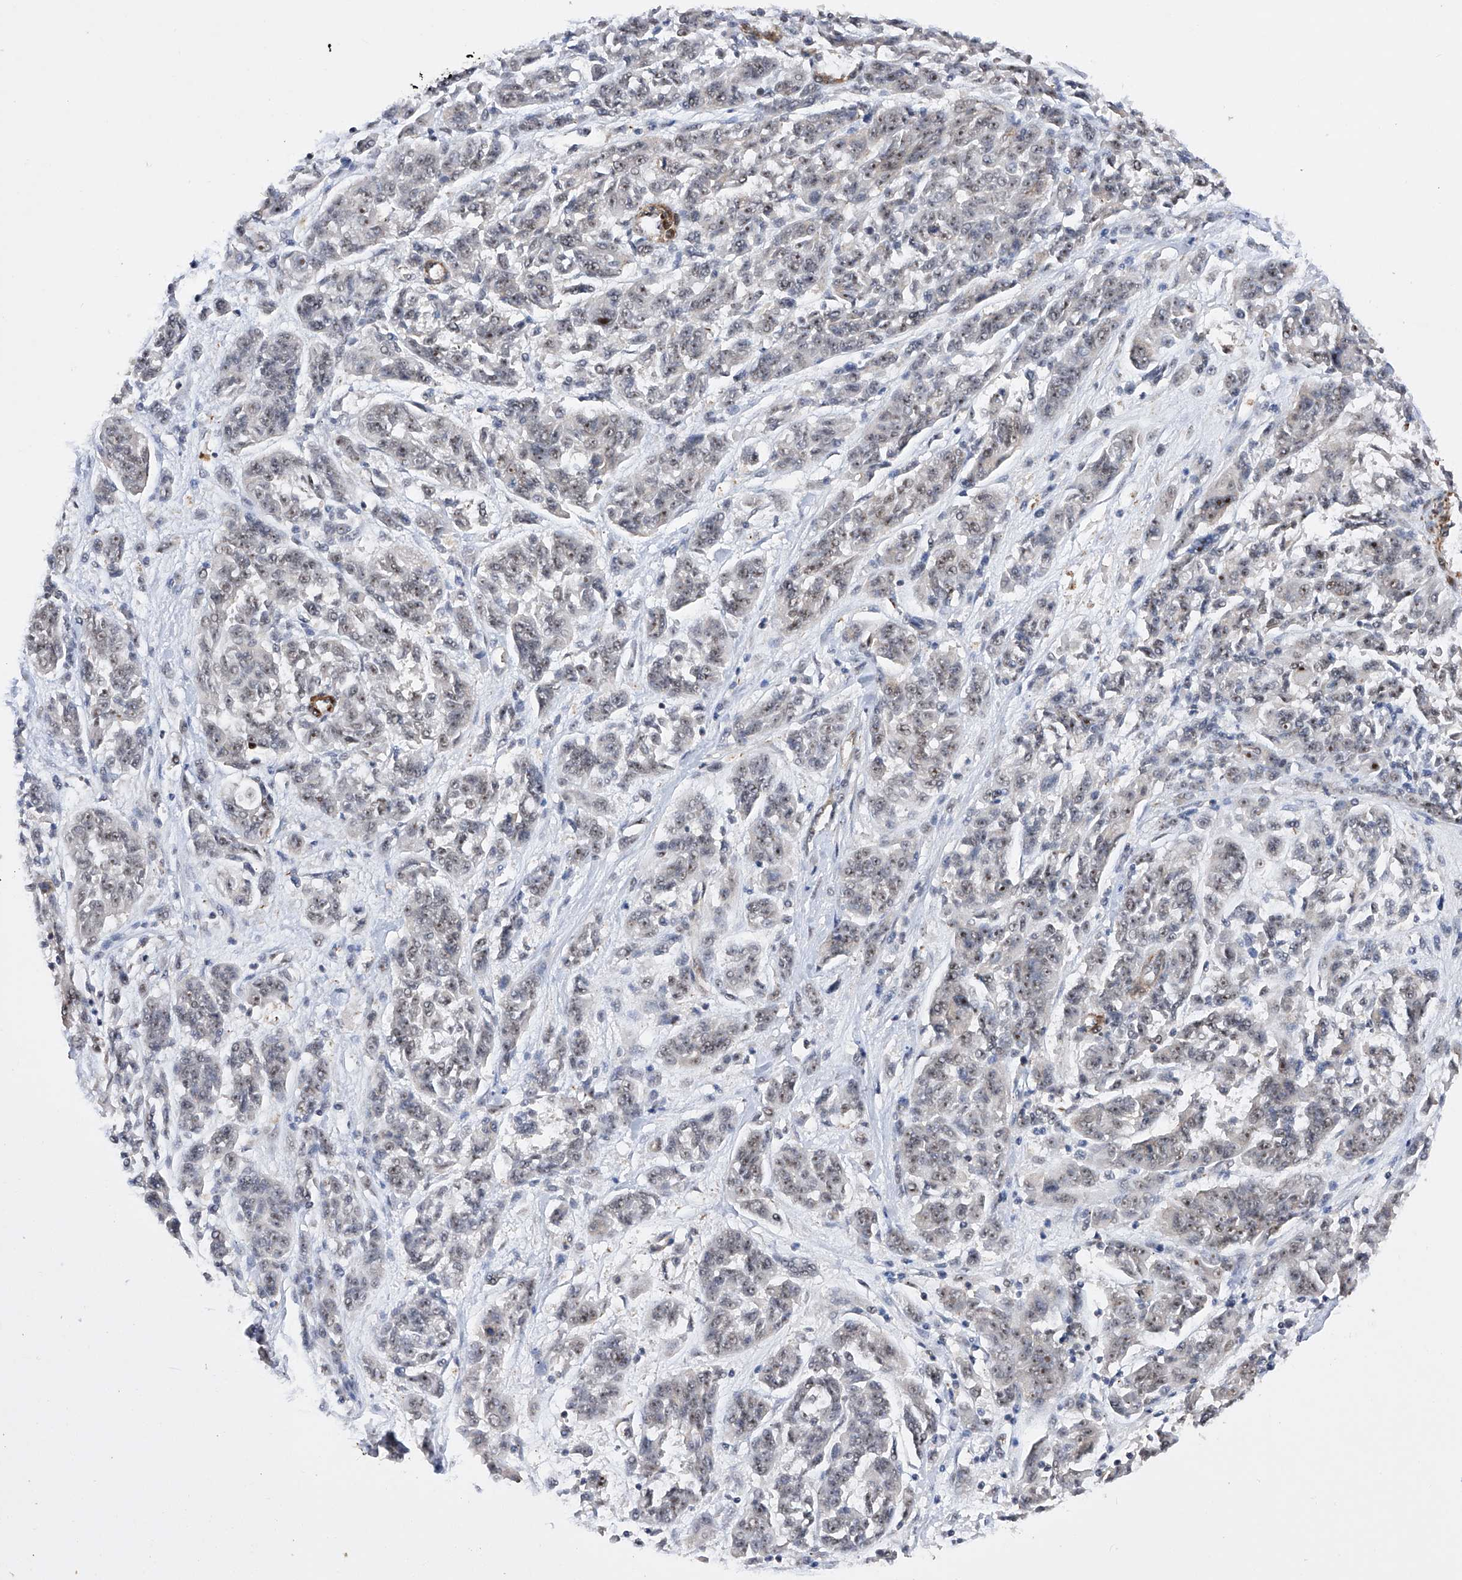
{"staining": {"intensity": "weak", "quantity": "25%-75%", "location": "nuclear"}, "tissue": "melanoma", "cell_type": "Tumor cells", "image_type": "cancer", "snomed": [{"axis": "morphology", "description": "Malignant melanoma, NOS"}, {"axis": "topography", "description": "Skin"}], "caption": "Protein staining reveals weak nuclear positivity in about 25%-75% of tumor cells in malignant melanoma.", "gene": "NFATC4", "patient": {"sex": "male", "age": 53}}